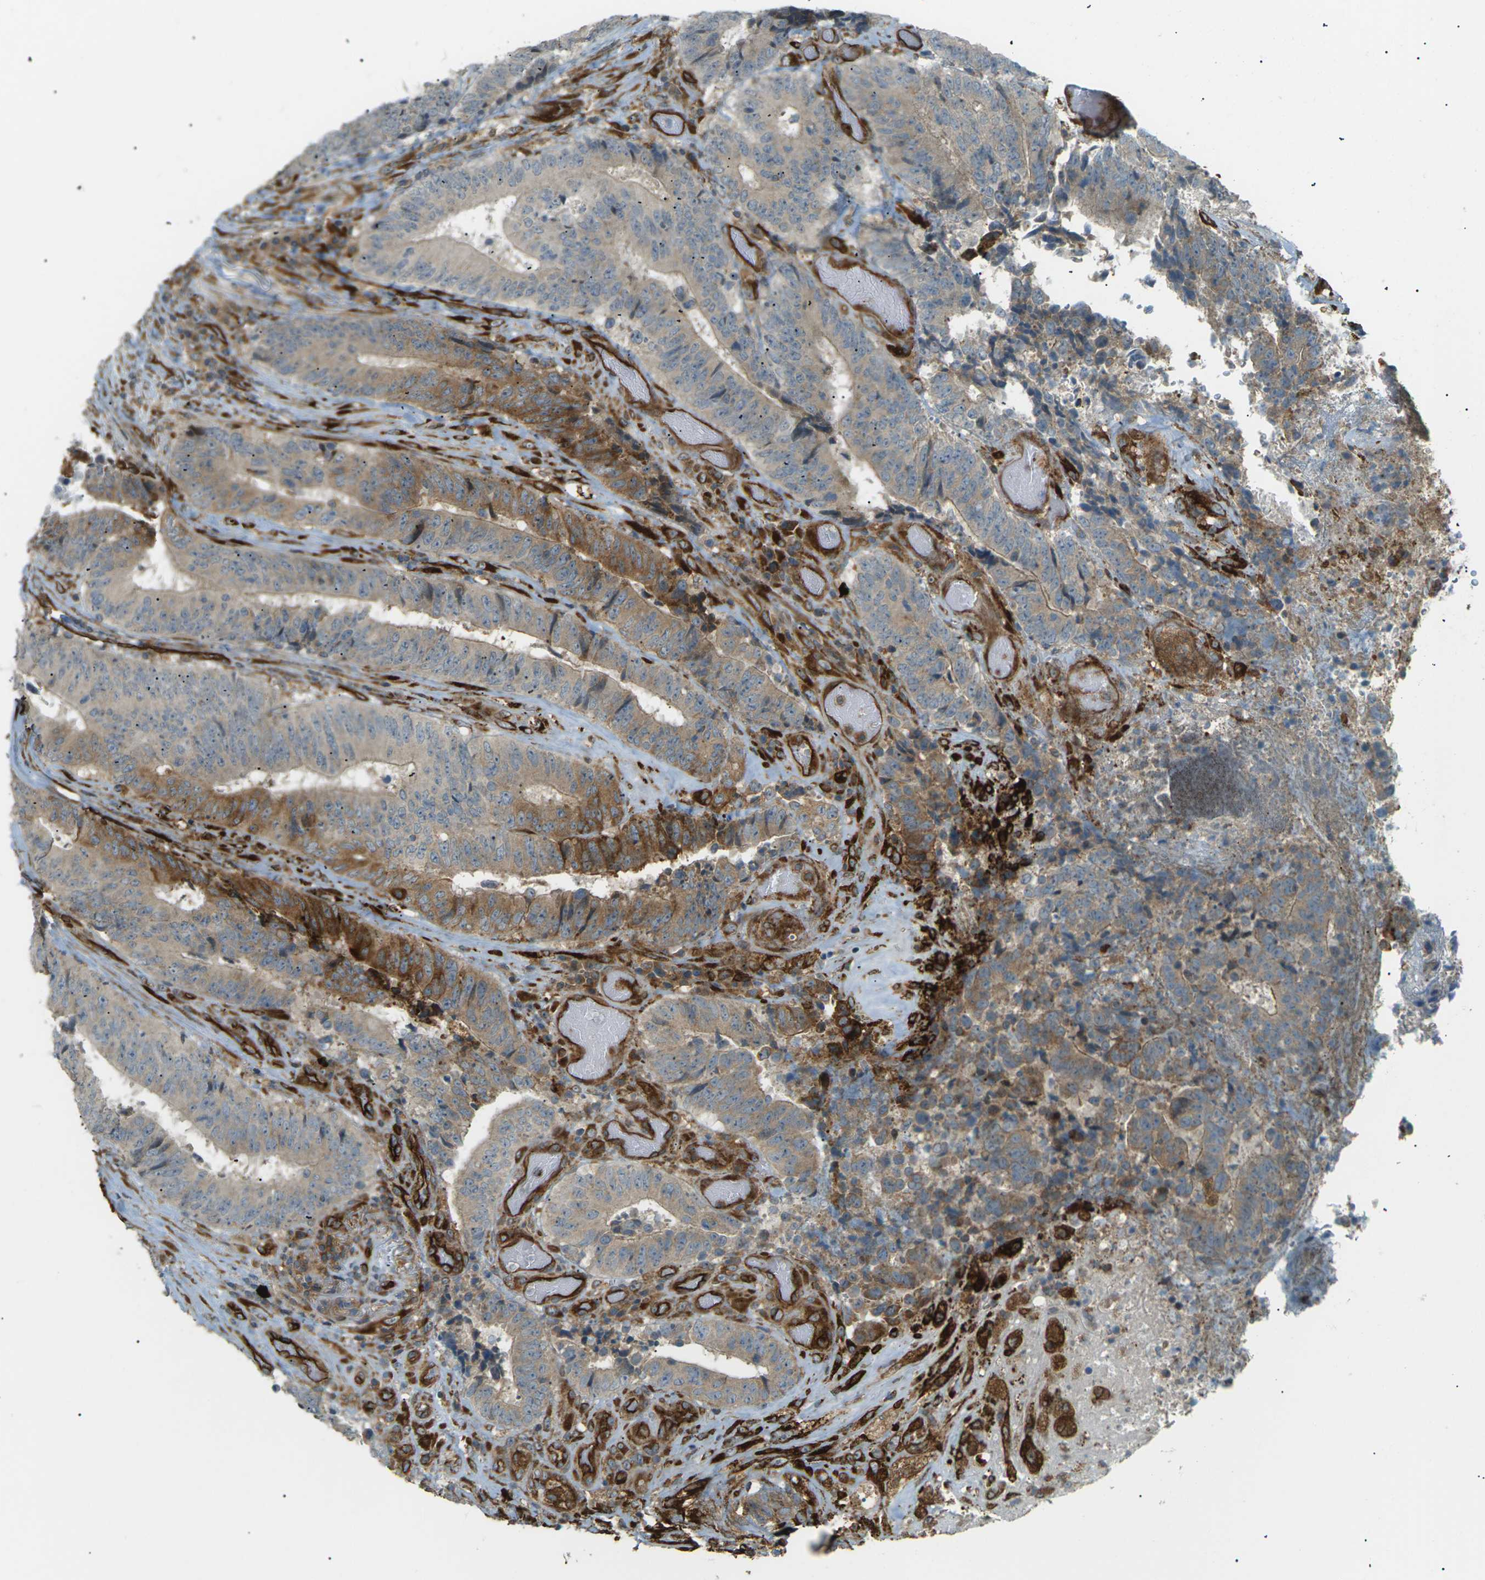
{"staining": {"intensity": "moderate", "quantity": "<25%", "location": "cytoplasmic/membranous"}, "tissue": "colorectal cancer", "cell_type": "Tumor cells", "image_type": "cancer", "snomed": [{"axis": "morphology", "description": "Adenocarcinoma, NOS"}, {"axis": "topography", "description": "Rectum"}], "caption": "Protein analysis of adenocarcinoma (colorectal) tissue exhibits moderate cytoplasmic/membranous positivity in about <25% of tumor cells.", "gene": "S1PR1", "patient": {"sex": "male", "age": 72}}